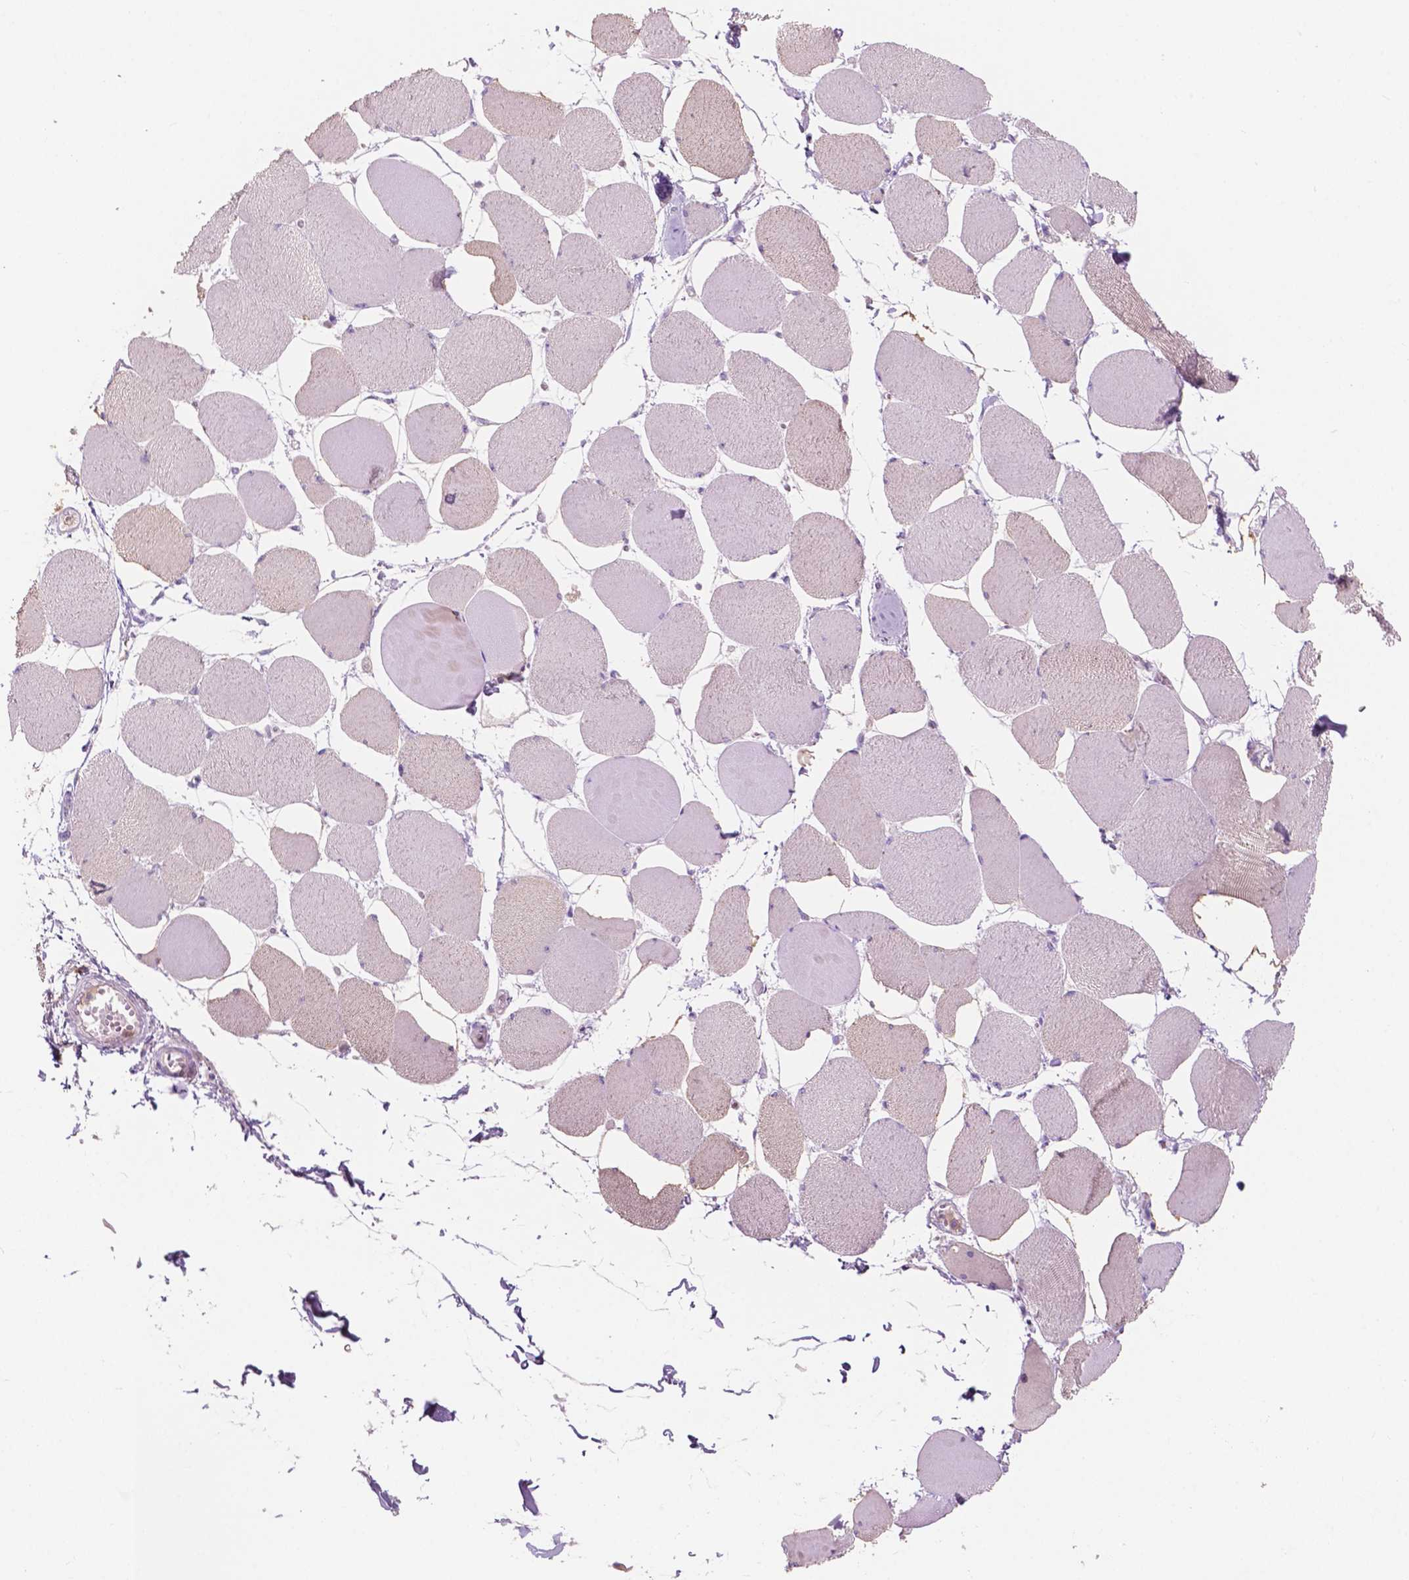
{"staining": {"intensity": "weak", "quantity": "<25%", "location": "cytoplasmic/membranous"}, "tissue": "skeletal muscle", "cell_type": "Myocytes", "image_type": "normal", "snomed": [{"axis": "morphology", "description": "Normal tissue, NOS"}, {"axis": "topography", "description": "Skeletal muscle"}], "caption": "This is an IHC image of unremarkable human skeletal muscle. There is no staining in myocytes.", "gene": "SEMA4A", "patient": {"sex": "female", "age": 75}}